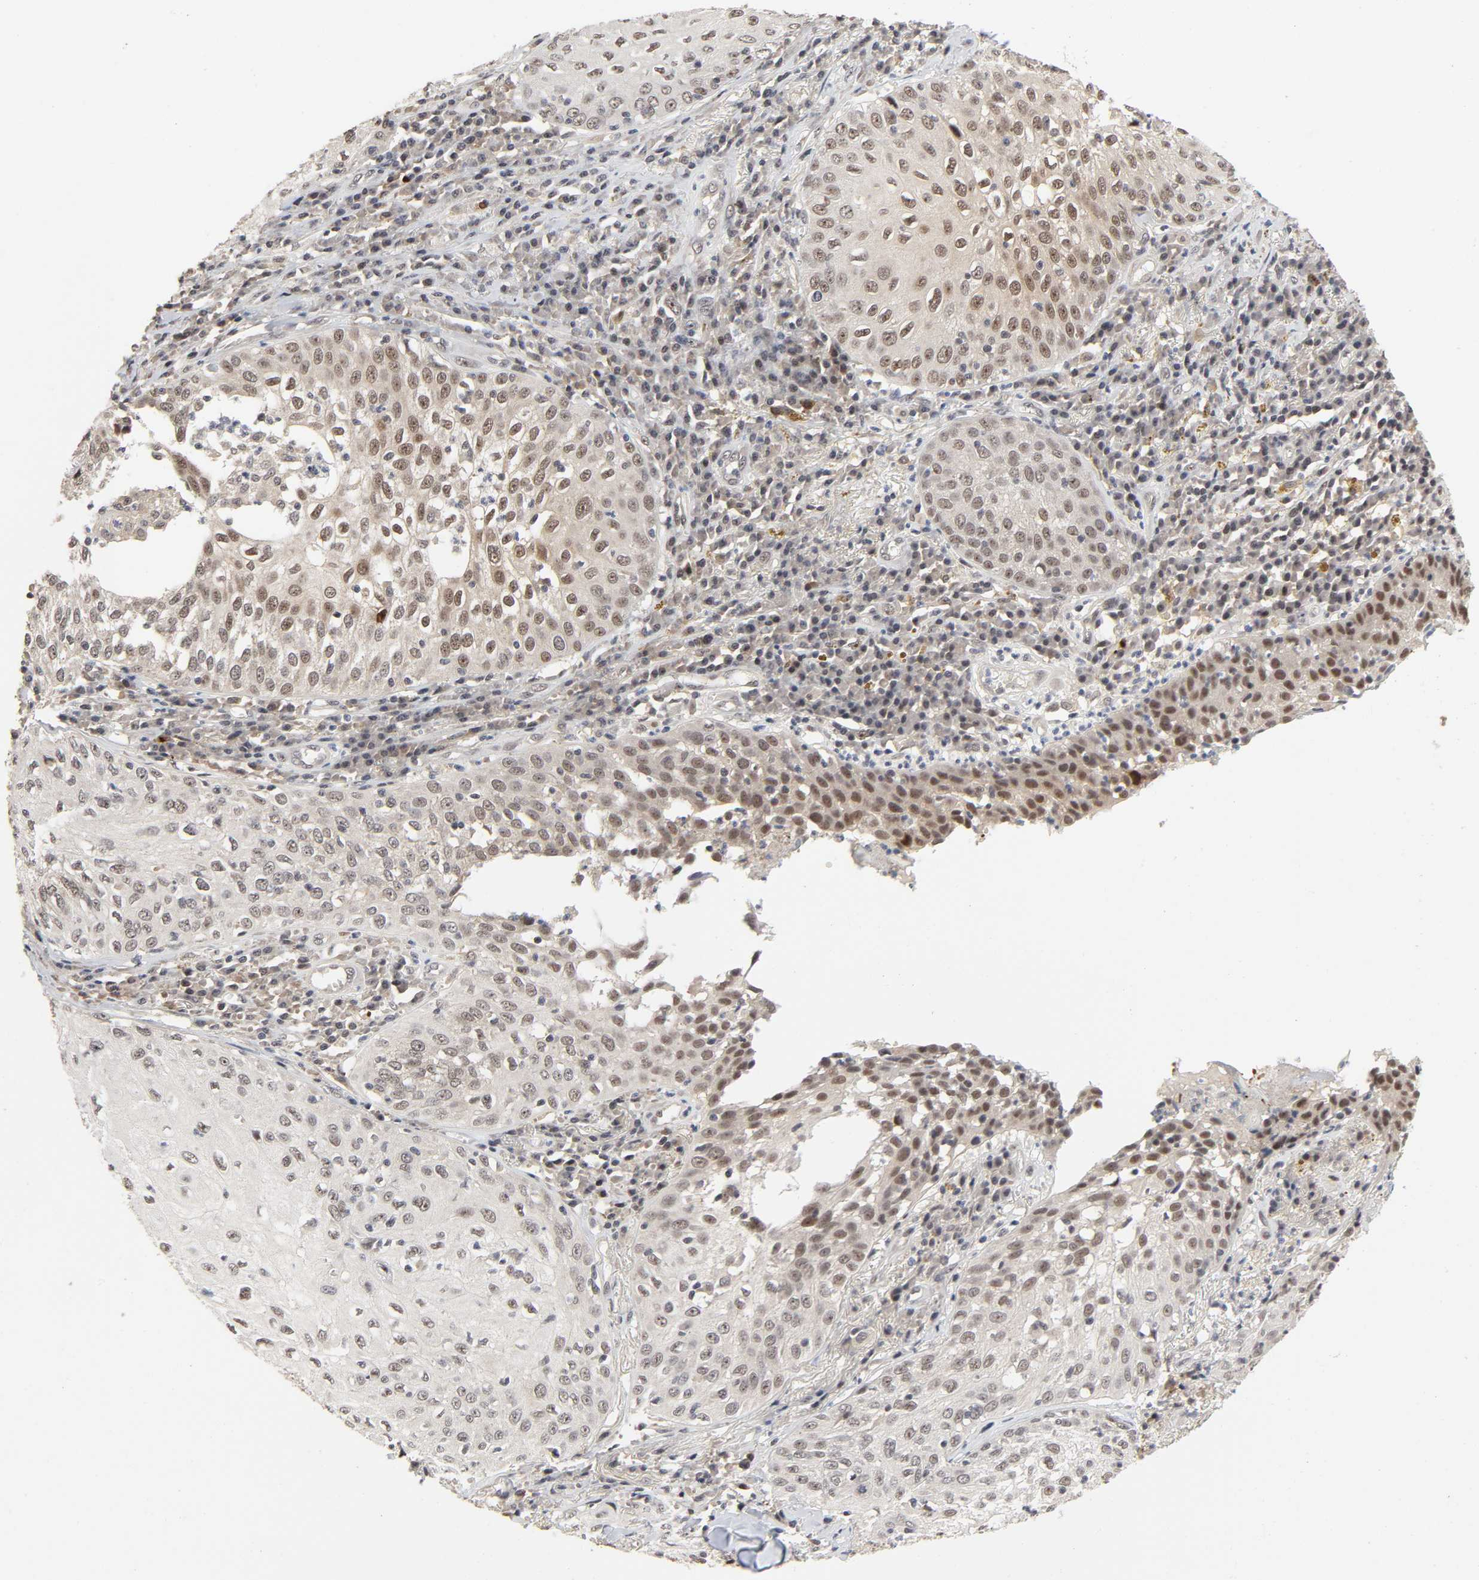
{"staining": {"intensity": "moderate", "quantity": ">75%", "location": "nuclear"}, "tissue": "skin cancer", "cell_type": "Tumor cells", "image_type": "cancer", "snomed": [{"axis": "morphology", "description": "Squamous cell carcinoma, NOS"}, {"axis": "topography", "description": "Skin"}], "caption": "IHC (DAB (3,3'-diaminobenzidine)) staining of human skin cancer (squamous cell carcinoma) exhibits moderate nuclear protein expression in about >75% of tumor cells. Using DAB (3,3'-diaminobenzidine) (brown) and hematoxylin (blue) stains, captured at high magnification using brightfield microscopy.", "gene": "ZKSCAN8", "patient": {"sex": "male", "age": 65}}